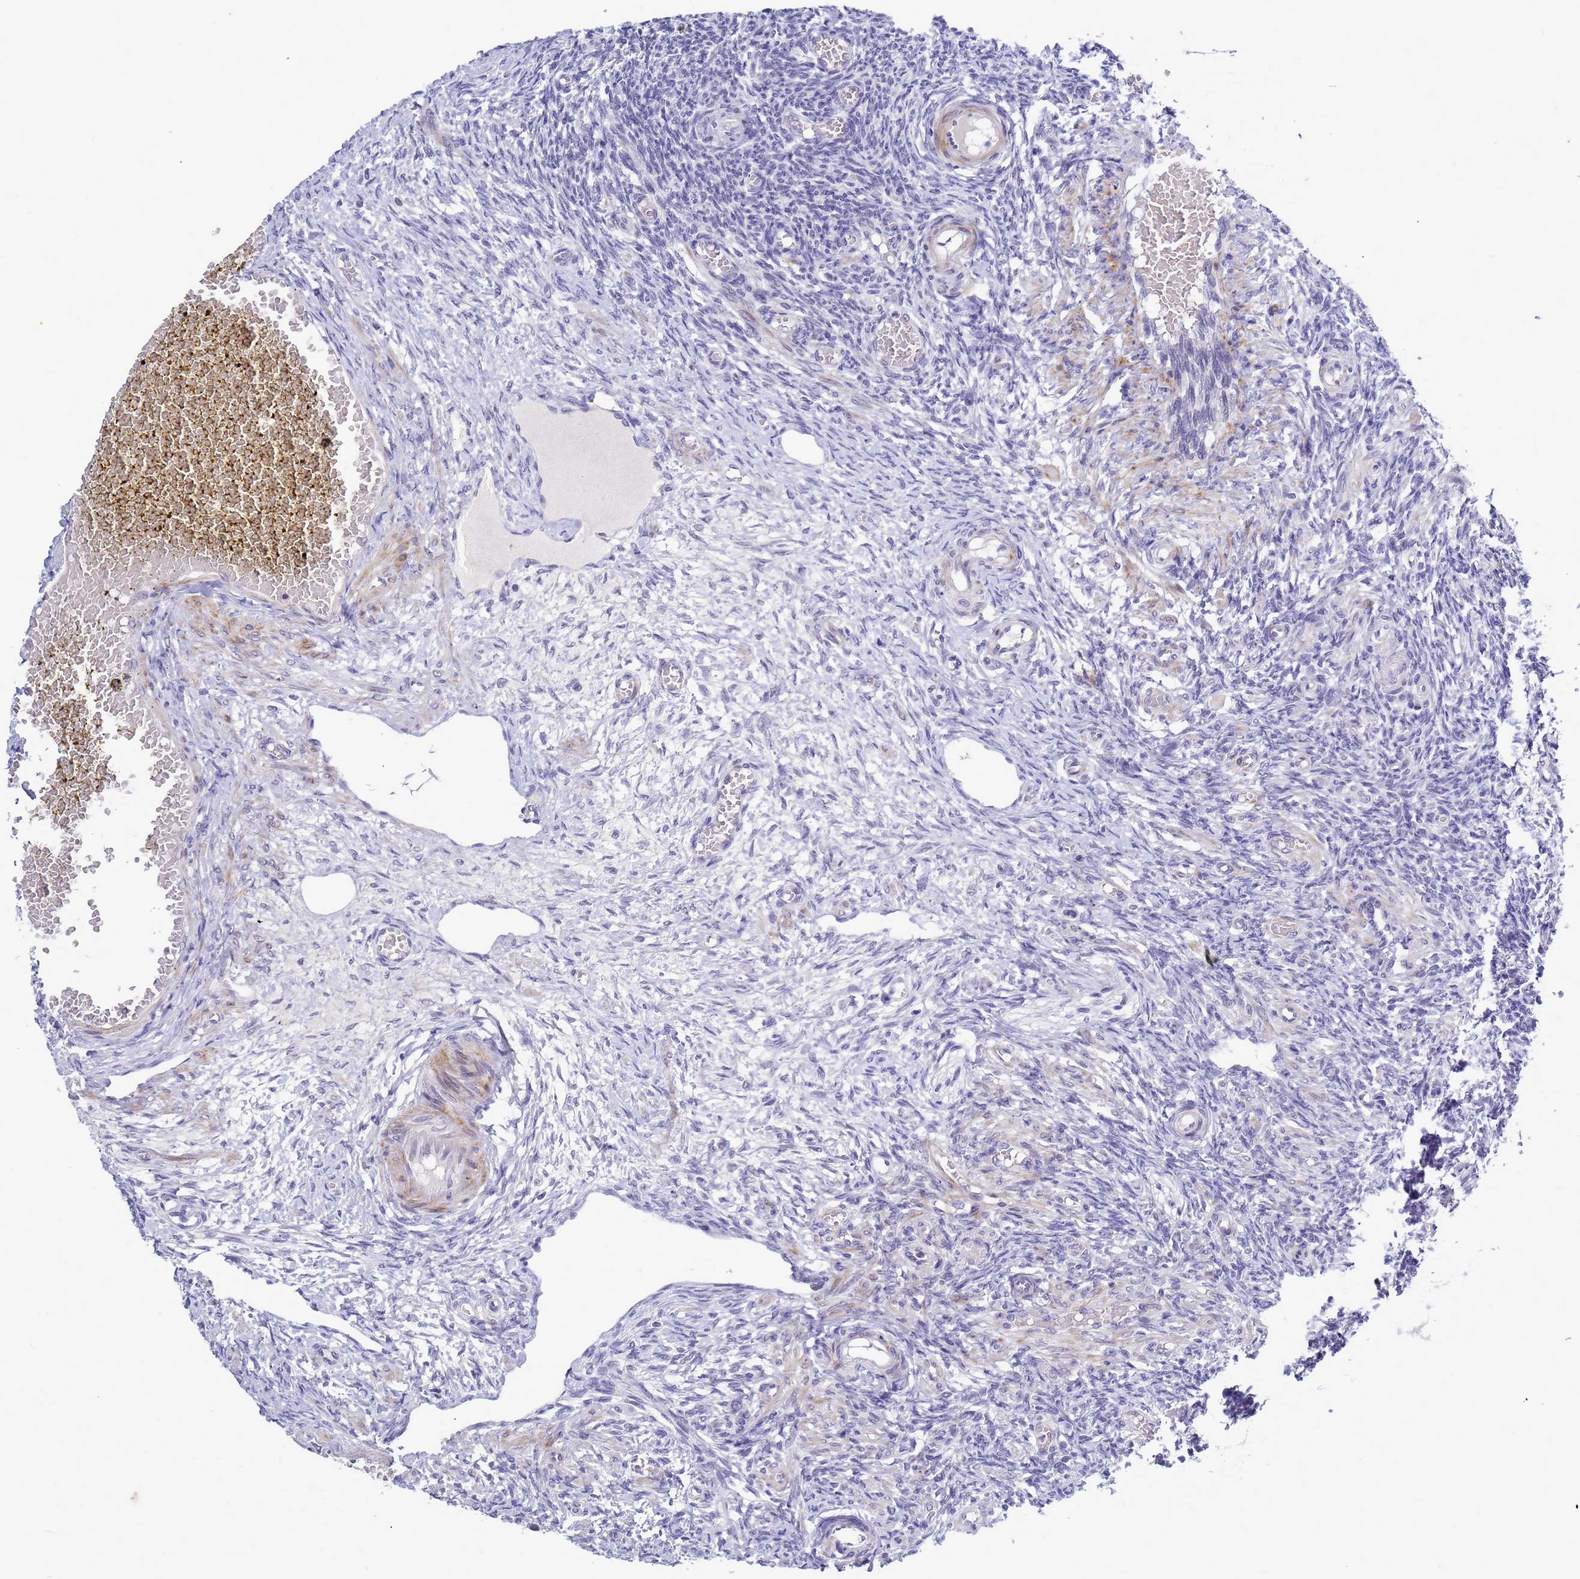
{"staining": {"intensity": "negative", "quantity": "none", "location": "none"}, "tissue": "ovary", "cell_type": "Ovarian stroma cells", "image_type": "normal", "snomed": [{"axis": "morphology", "description": "Normal tissue, NOS"}, {"axis": "topography", "description": "Ovary"}], "caption": "IHC photomicrograph of unremarkable human ovary stained for a protein (brown), which reveals no positivity in ovarian stroma cells.", "gene": "CXorf65", "patient": {"sex": "female", "age": 27}}